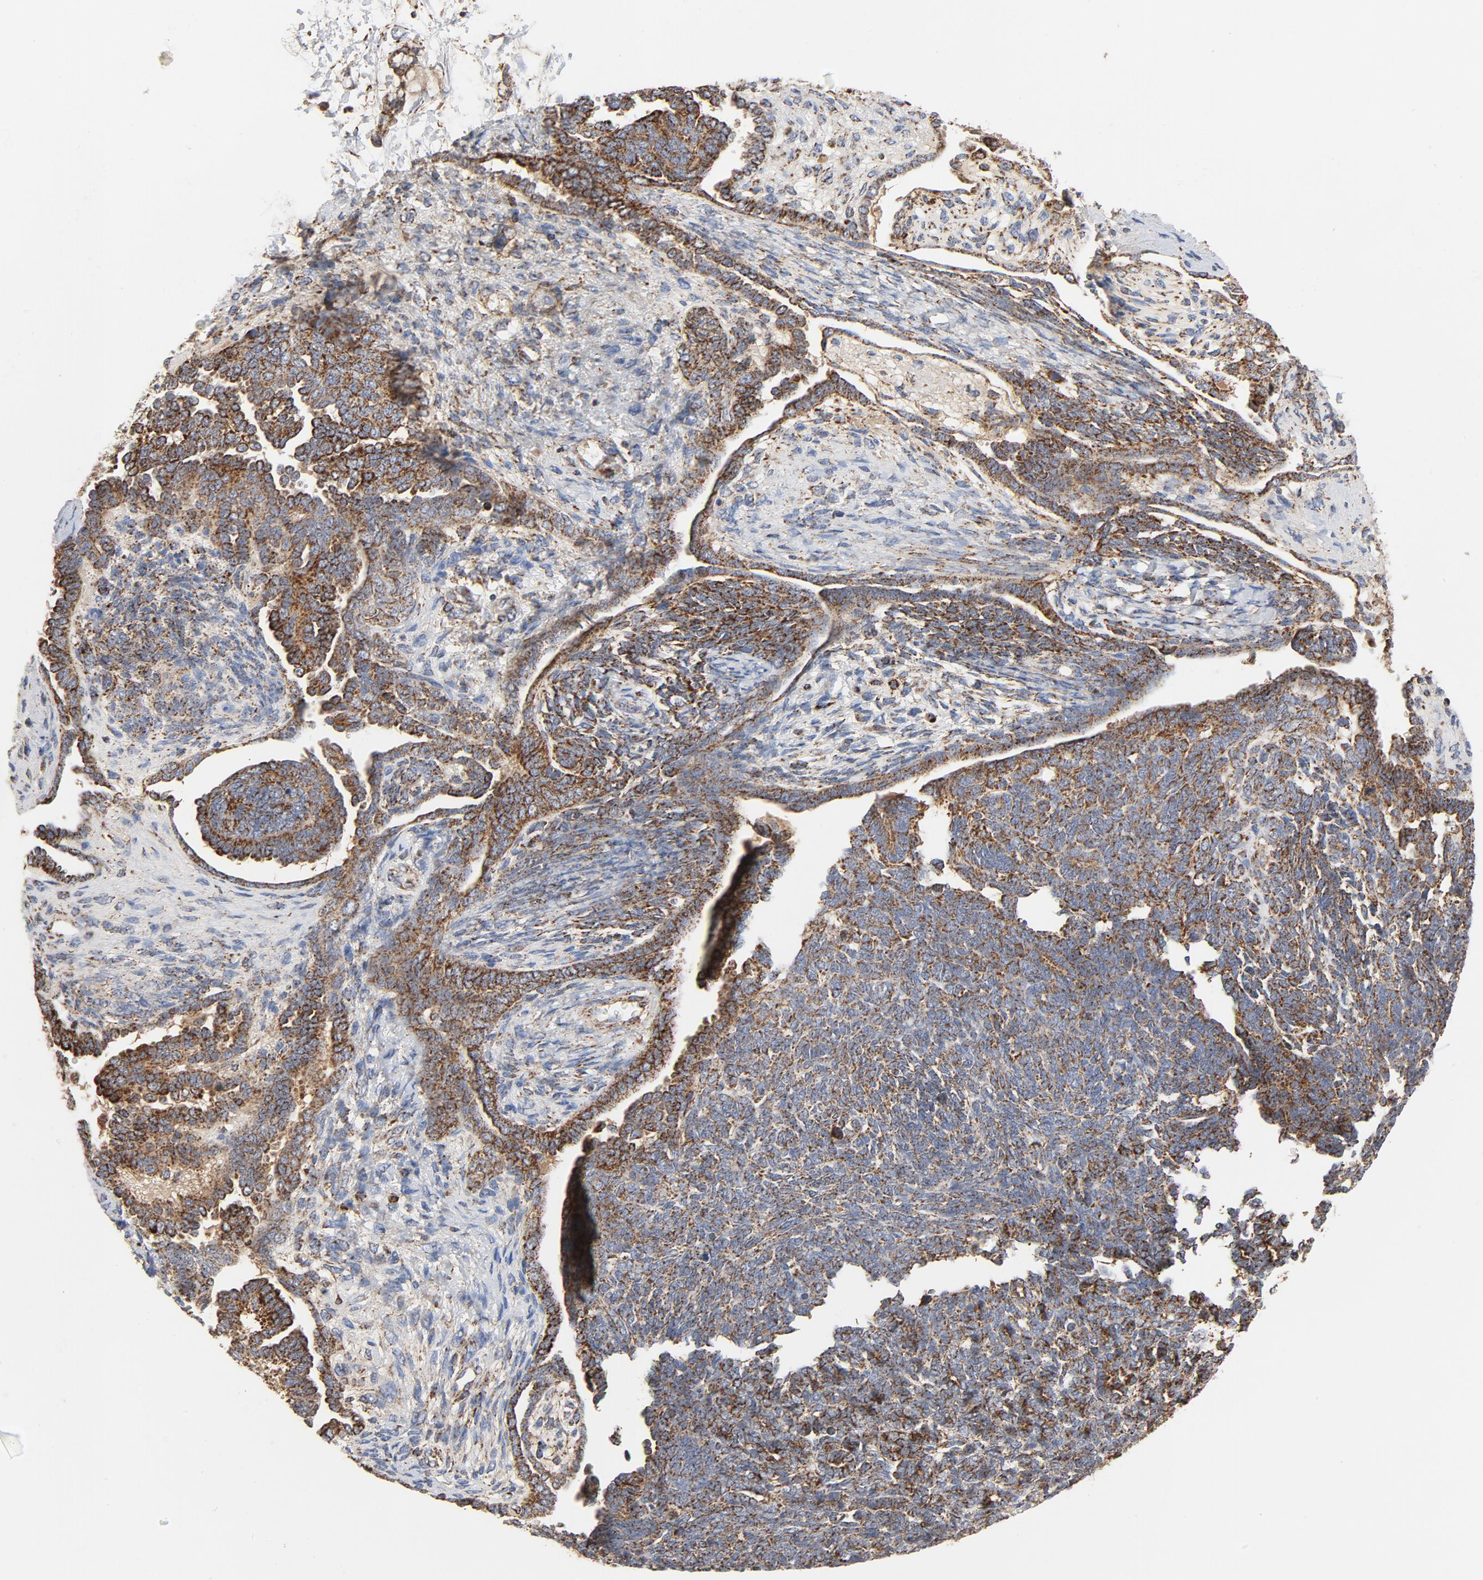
{"staining": {"intensity": "moderate", "quantity": ">75%", "location": "cytoplasmic/membranous"}, "tissue": "endometrial cancer", "cell_type": "Tumor cells", "image_type": "cancer", "snomed": [{"axis": "morphology", "description": "Neoplasm, malignant, NOS"}, {"axis": "topography", "description": "Endometrium"}], "caption": "Neoplasm (malignant) (endometrial) was stained to show a protein in brown. There is medium levels of moderate cytoplasmic/membranous positivity in approximately >75% of tumor cells.", "gene": "PCNX4", "patient": {"sex": "female", "age": 74}}